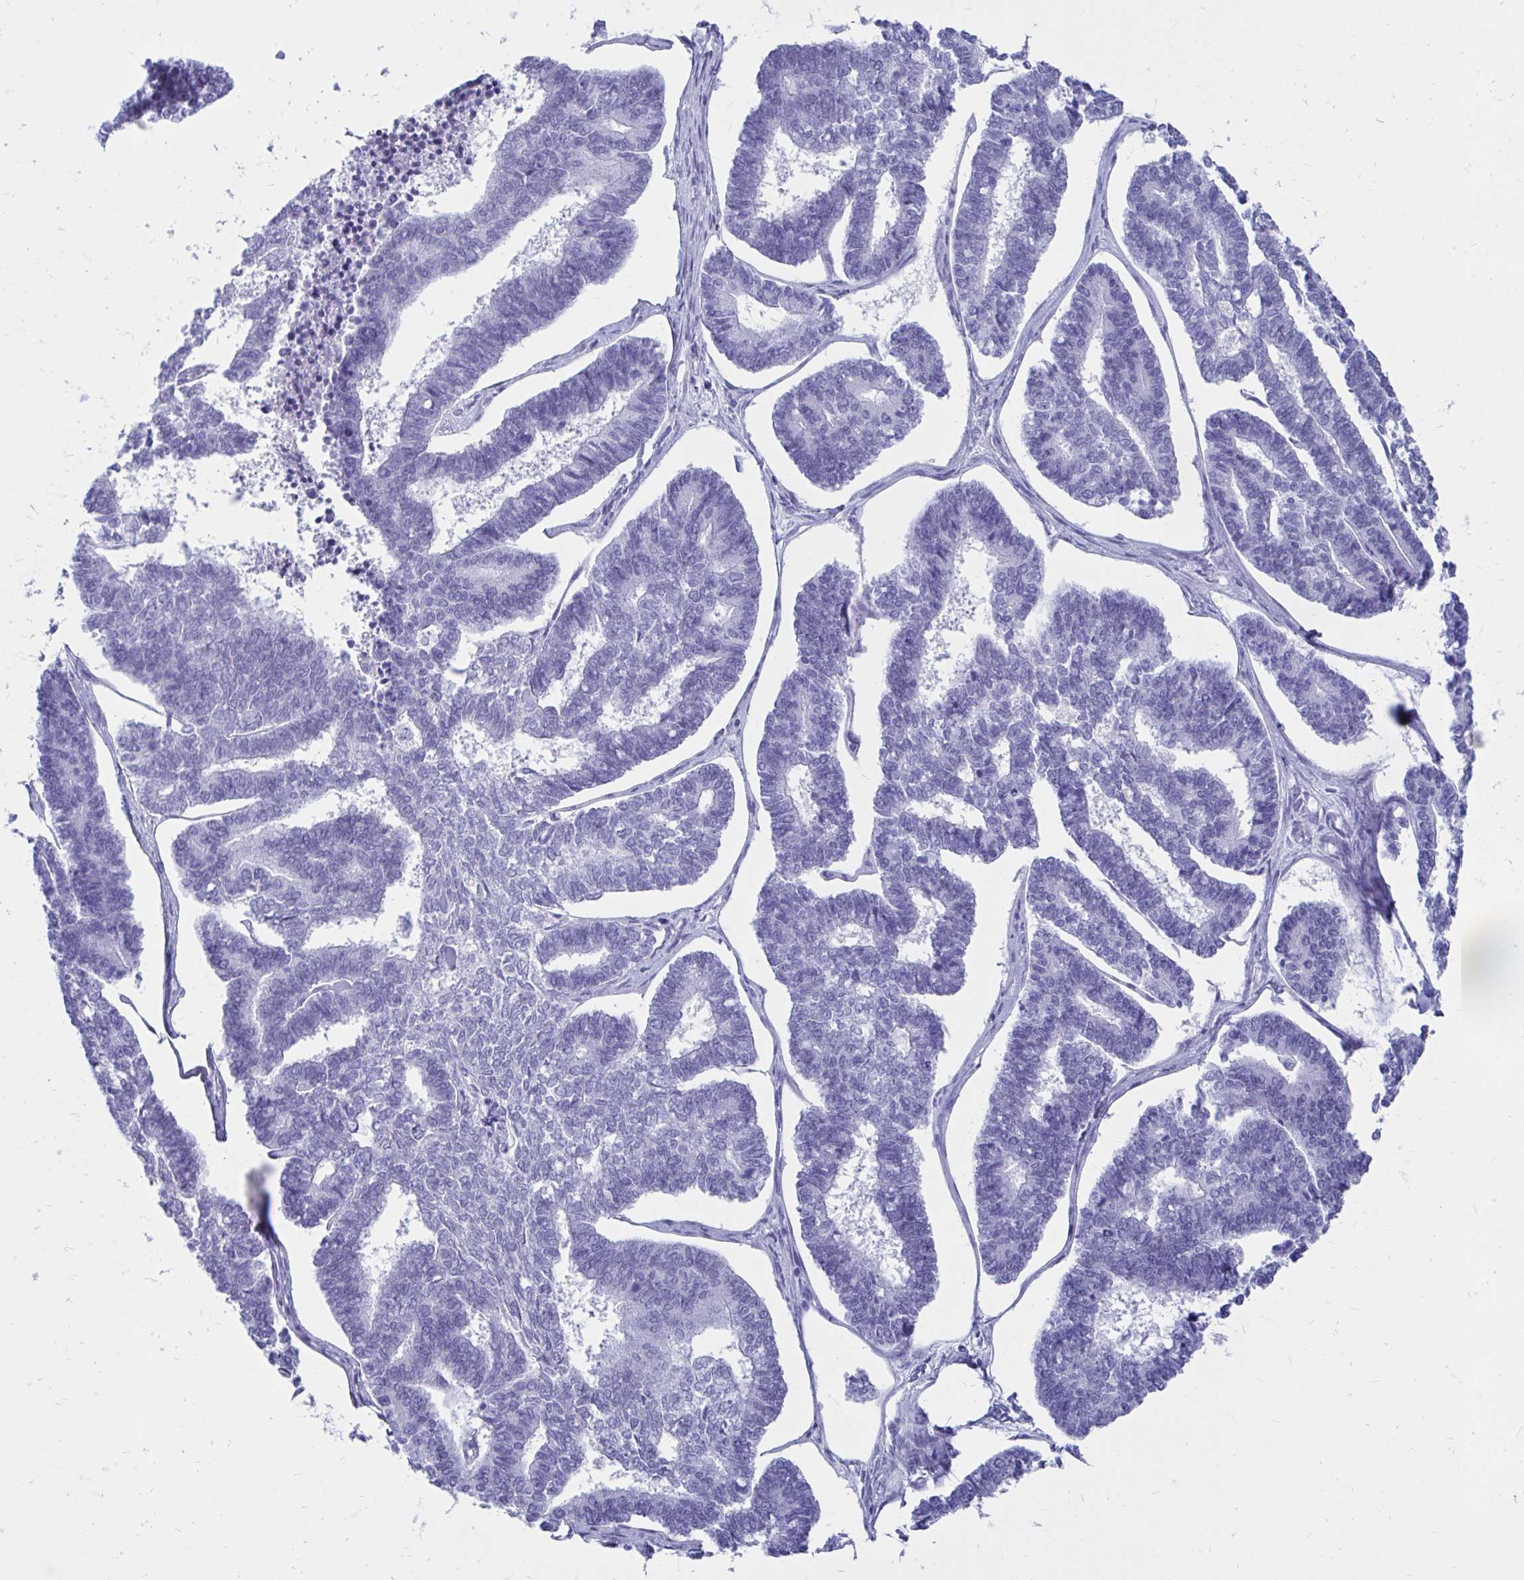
{"staining": {"intensity": "negative", "quantity": "none", "location": "none"}, "tissue": "endometrial cancer", "cell_type": "Tumor cells", "image_type": "cancer", "snomed": [{"axis": "morphology", "description": "Adenocarcinoma, NOS"}, {"axis": "topography", "description": "Endometrium"}], "caption": "A photomicrograph of human endometrial cancer (adenocarcinoma) is negative for staining in tumor cells. (DAB immunohistochemistry, high magnification).", "gene": "OR10R2", "patient": {"sex": "female", "age": 70}}